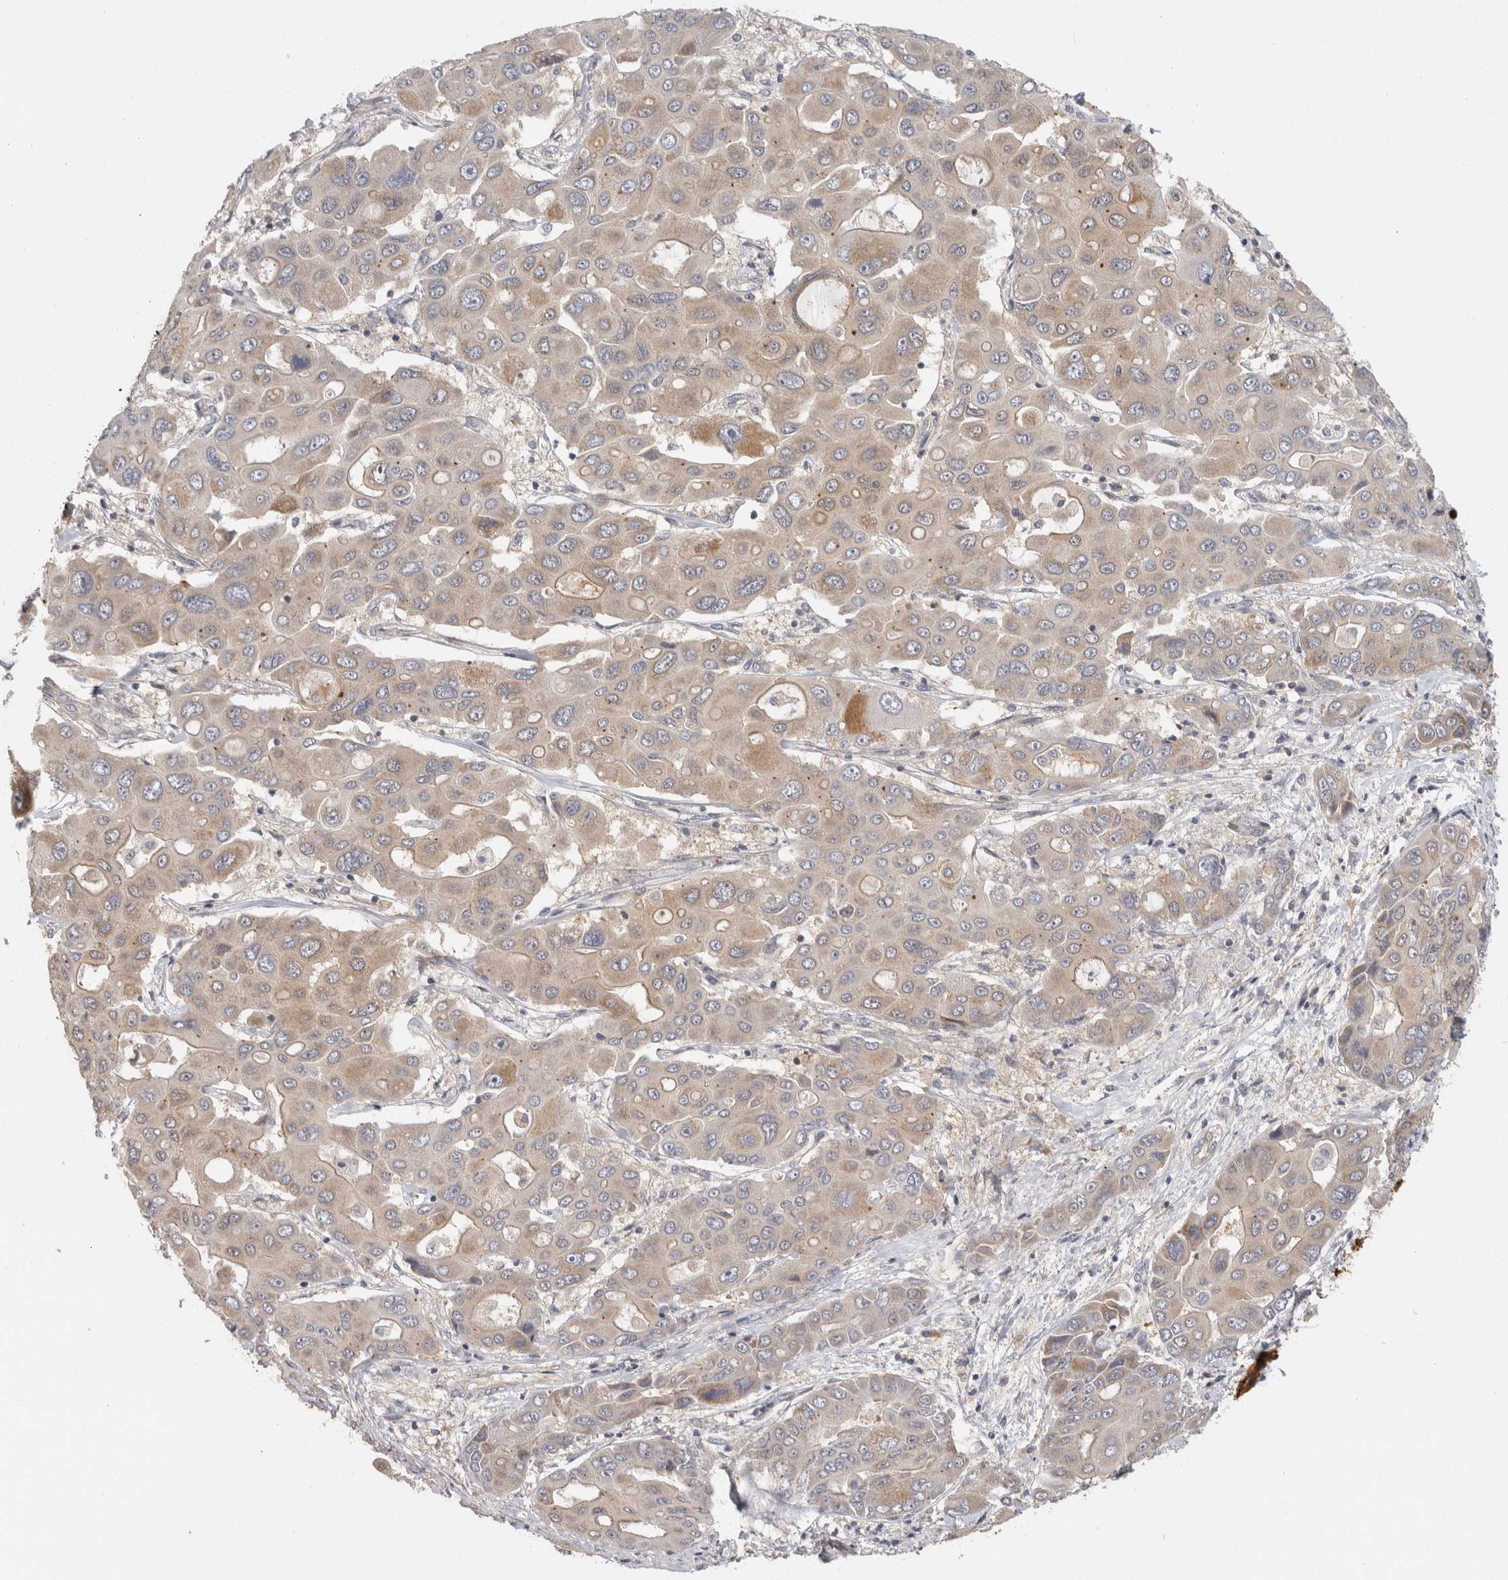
{"staining": {"intensity": "weak", "quantity": ">75%", "location": "cytoplasmic/membranous"}, "tissue": "liver cancer", "cell_type": "Tumor cells", "image_type": "cancer", "snomed": [{"axis": "morphology", "description": "Cholangiocarcinoma"}, {"axis": "topography", "description": "Liver"}], "caption": "Brown immunohistochemical staining in human liver cholangiocarcinoma exhibits weak cytoplasmic/membranous staining in approximately >75% of tumor cells. Nuclei are stained in blue.", "gene": "ACAT2", "patient": {"sex": "male", "age": 67}}